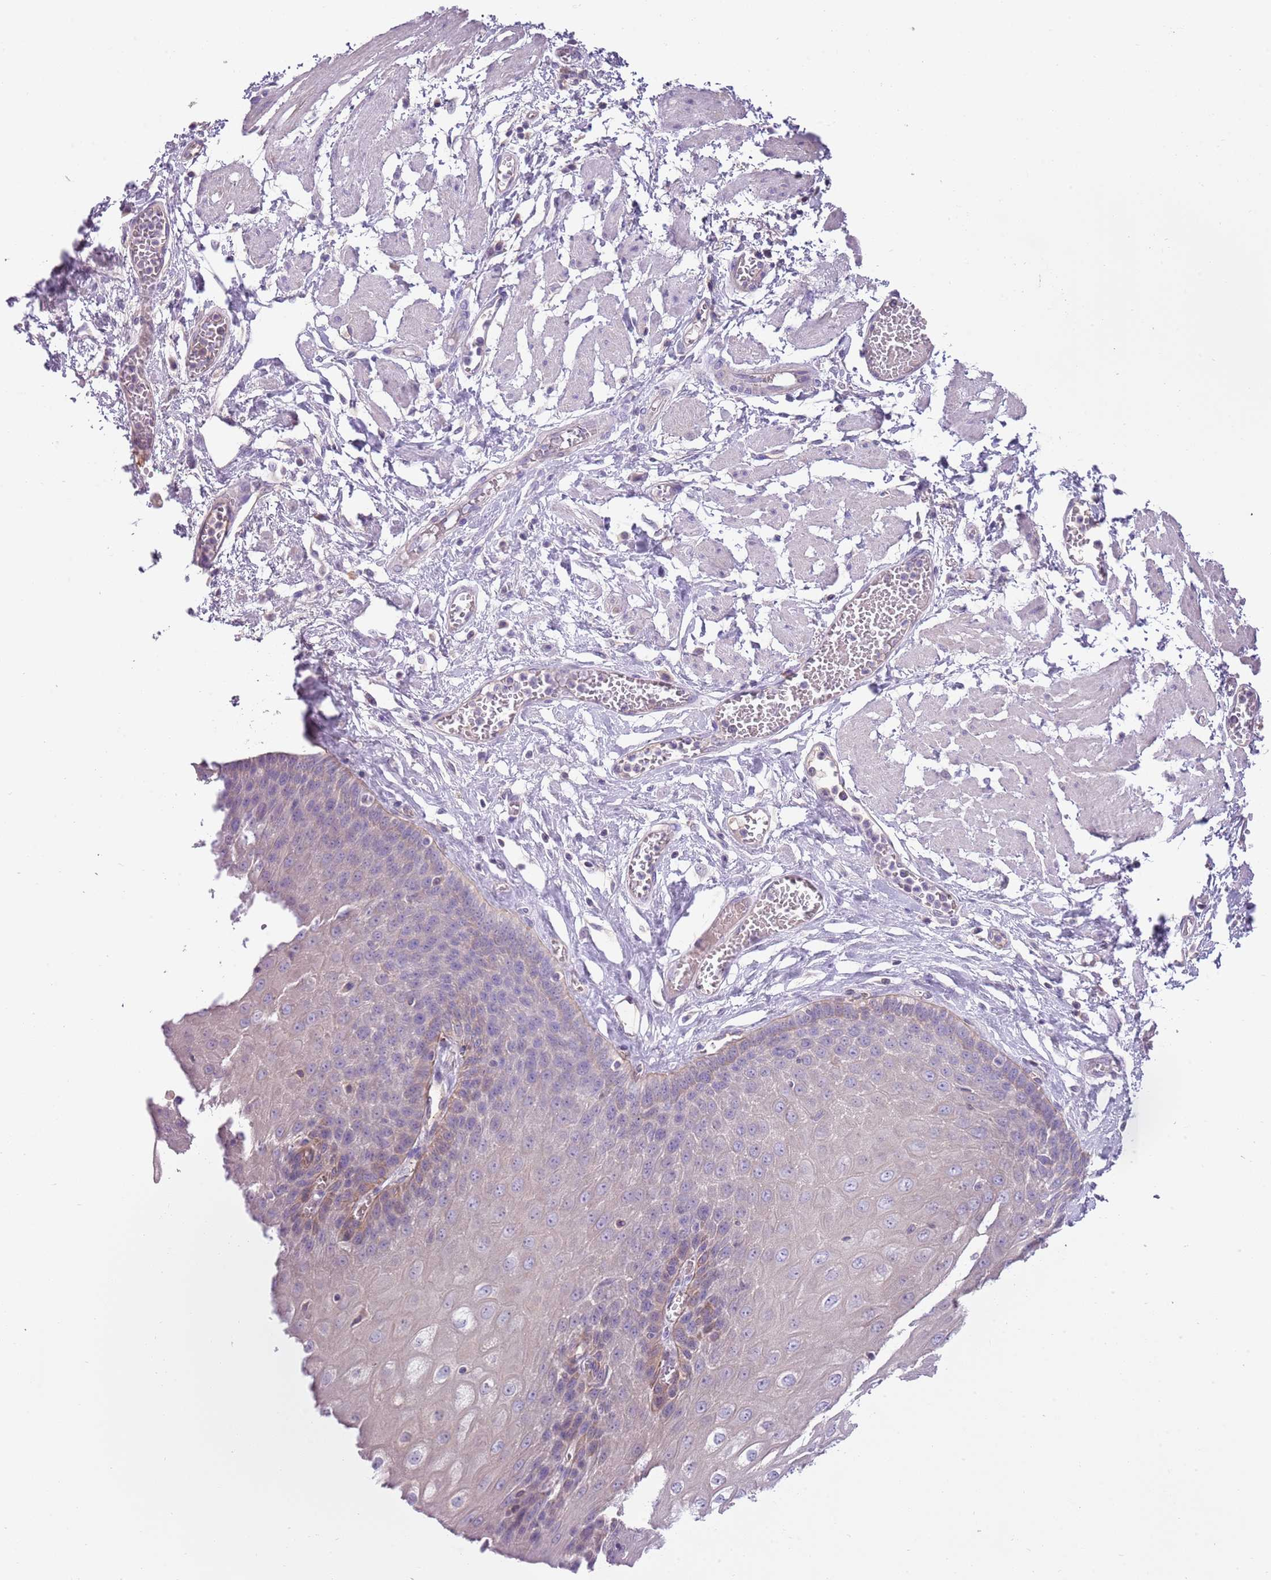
{"staining": {"intensity": "weak", "quantity": "<25%", "location": "cytoplasmic/membranous"}, "tissue": "esophagus", "cell_type": "Squamous epithelial cells", "image_type": "normal", "snomed": [{"axis": "morphology", "description": "Normal tissue, NOS"}, {"axis": "topography", "description": "Esophagus"}], "caption": "The histopathology image shows no staining of squamous epithelial cells in unremarkable esophagus. The staining is performed using DAB (3,3'-diaminobenzidine) brown chromogen with nuclei counter-stained in using hematoxylin.", "gene": "HES3", "patient": {"sex": "male", "age": 60}}